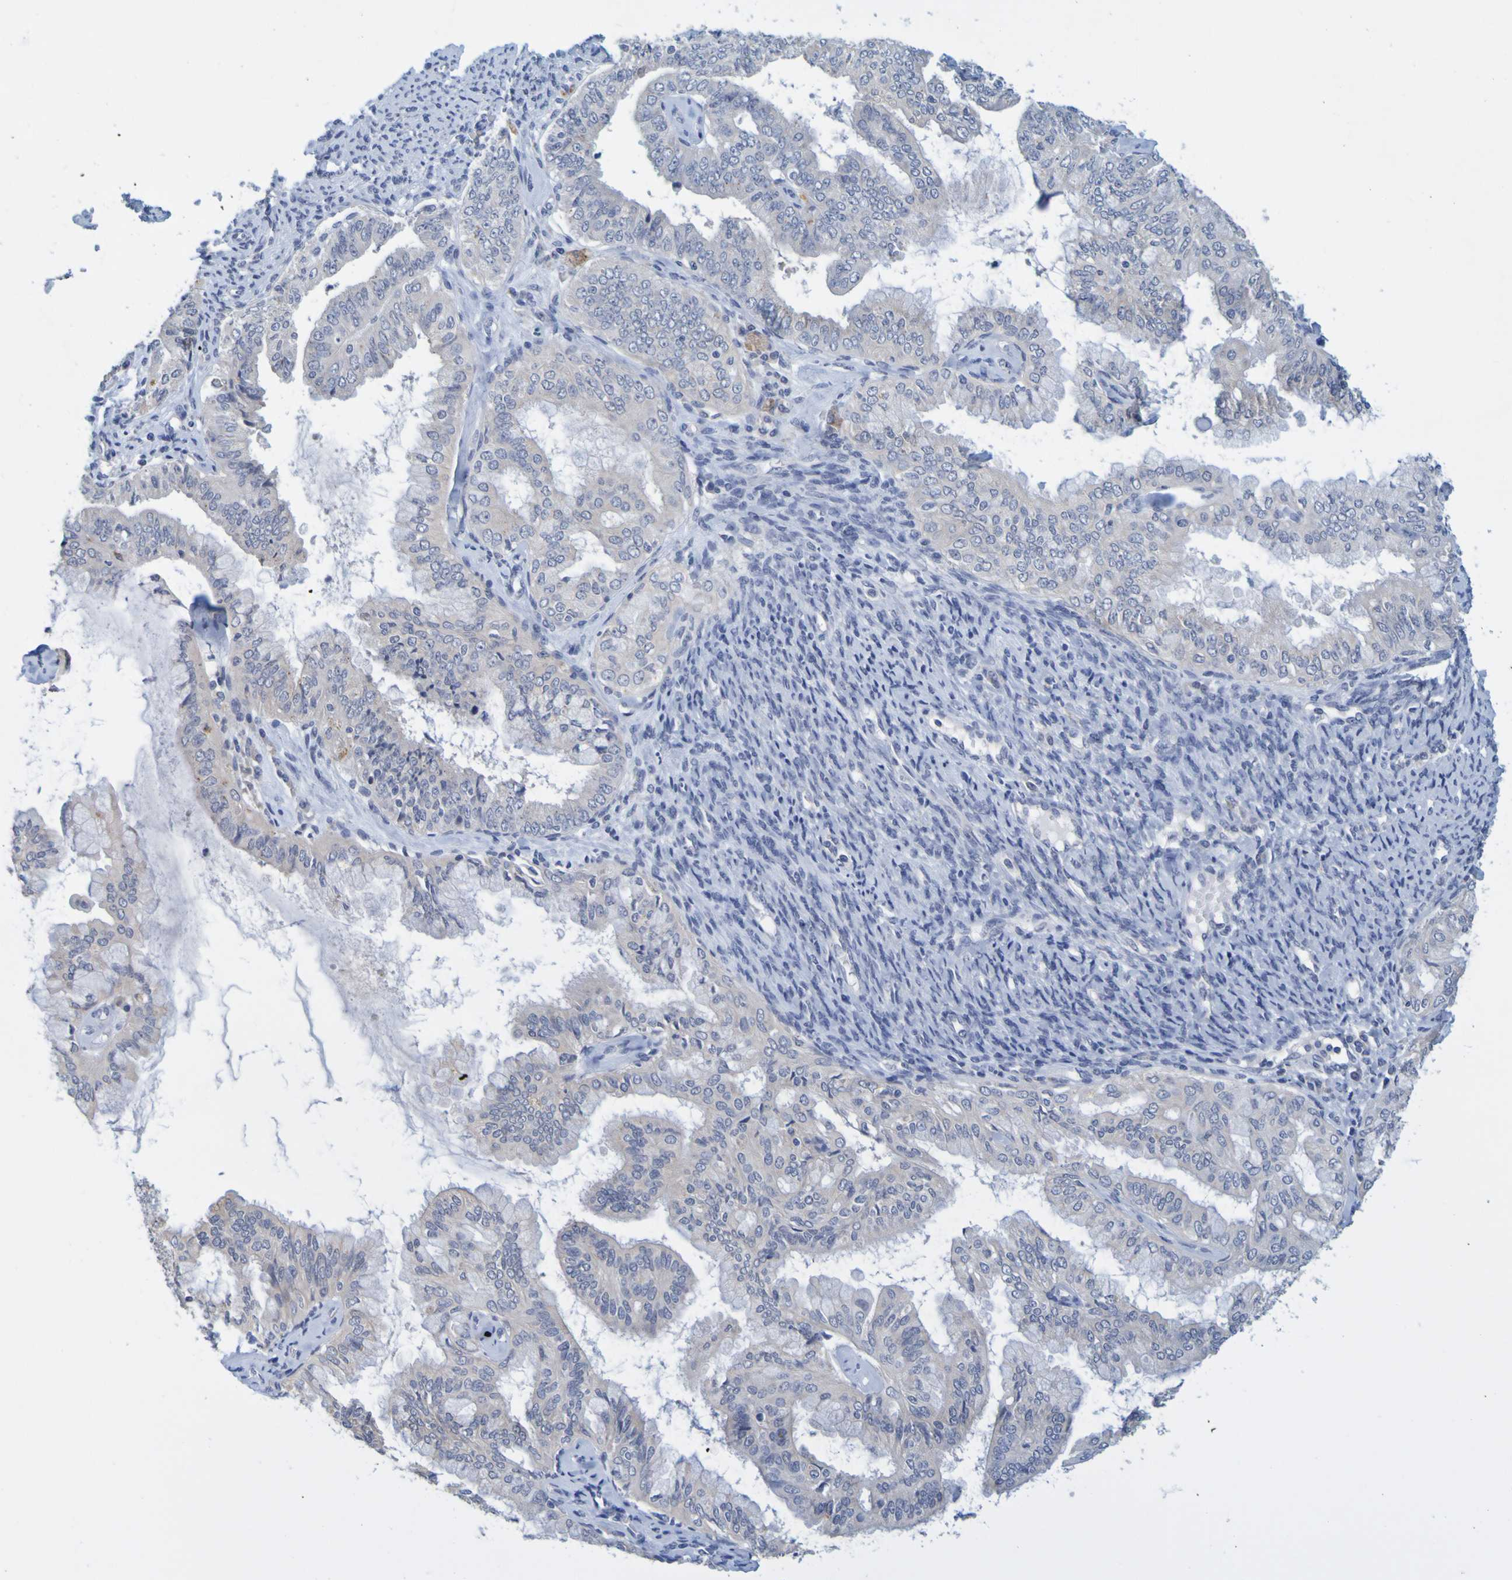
{"staining": {"intensity": "negative", "quantity": "none", "location": "none"}, "tissue": "endometrial cancer", "cell_type": "Tumor cells", "image_type": "cancer", "snomed": [{"axis": "morphology", "description": "Adenocarcinoma, NOS"}, {"axis": "topography", "description": "Endometrium"}], "caption": "Tumor cells show no significant positivity in endometrial adenocarcinoma.", "gene": "ENDOU", "patient": {"sex": "female", "age": 63}}